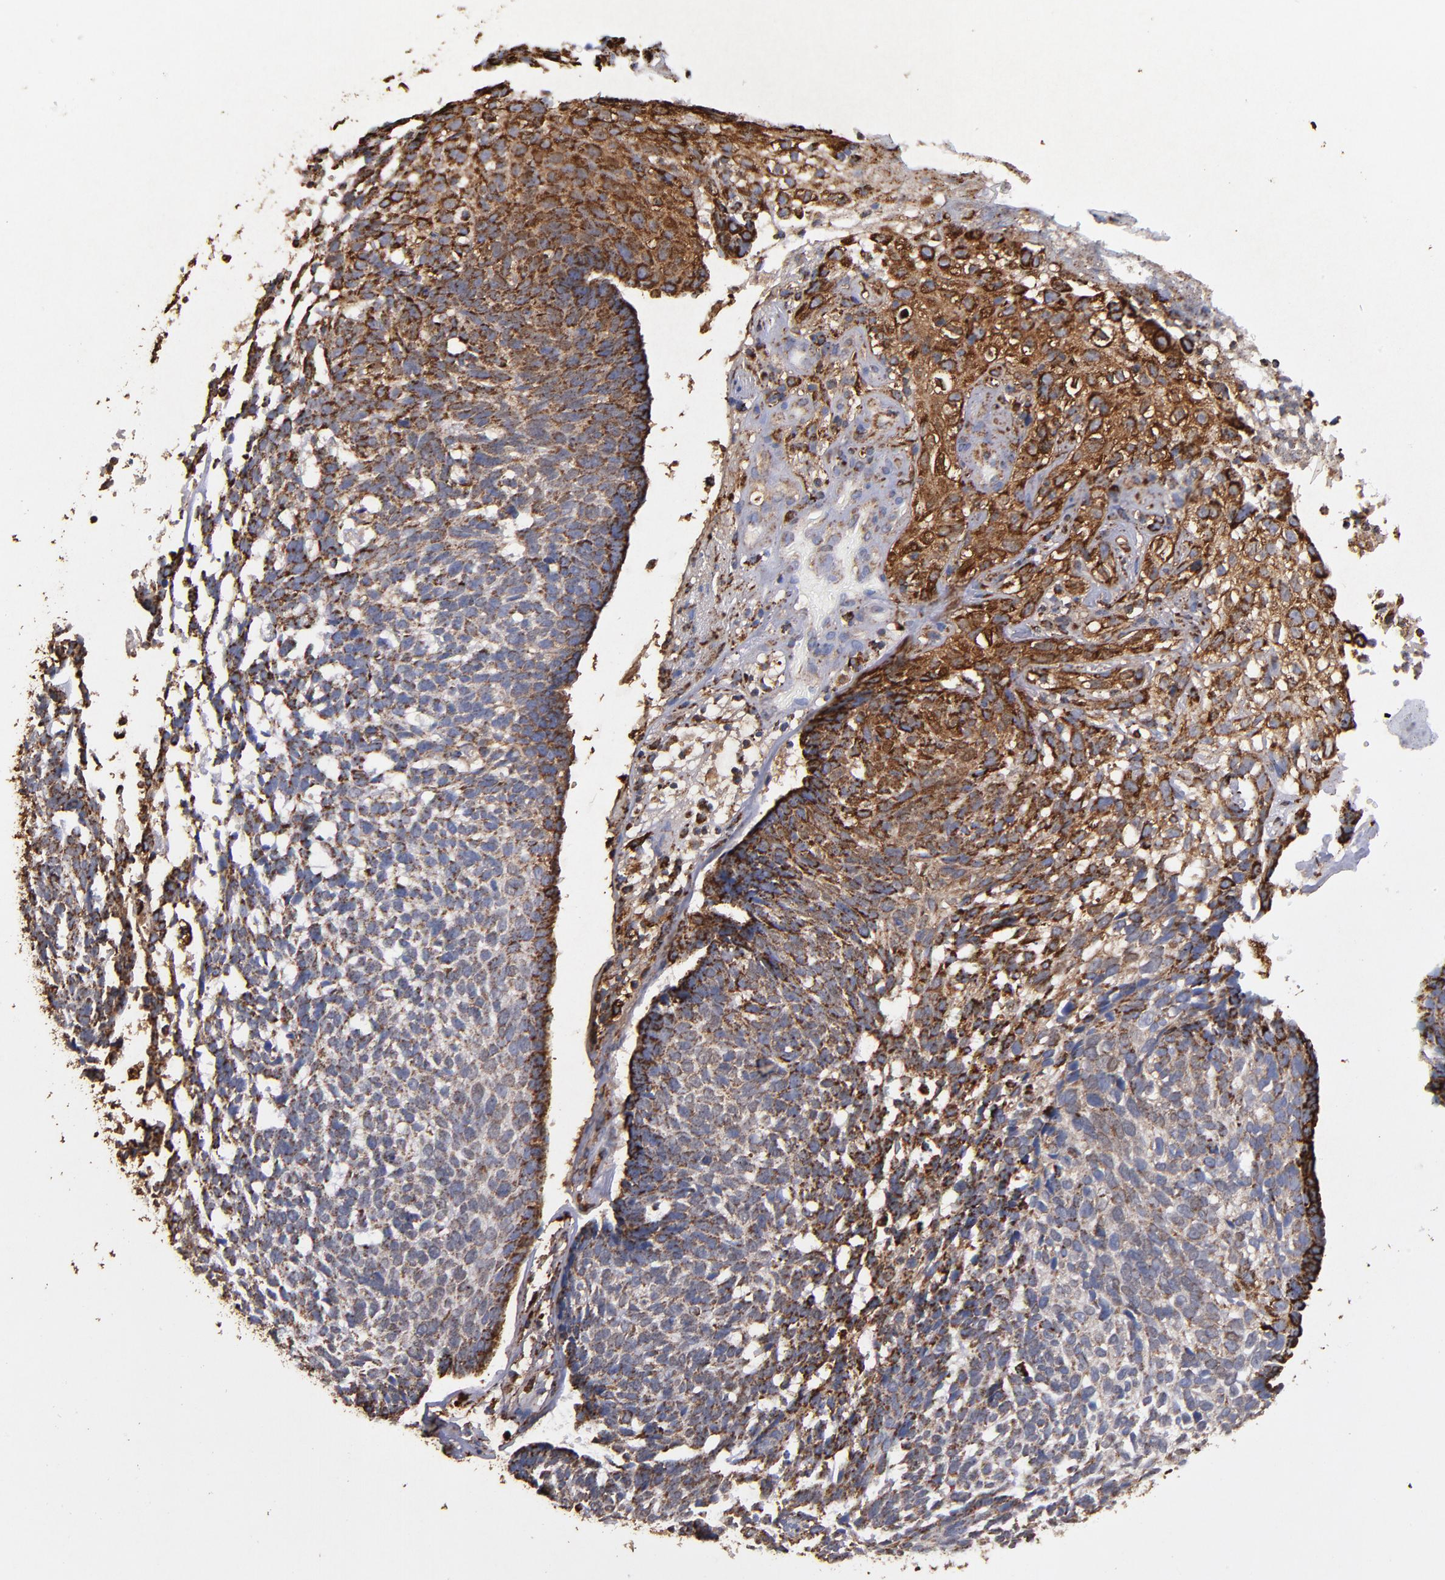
{"staining": {"intensity": "moderate", "quantity": "25%-75%", "location": "cytoplasmic/membranous"}, "tissue": "skin cancer", "cell_type": "Tumor cells", "image_type": "cancer", "snomed": [{"axis": "morphology", "description": "Basal cell carcinoma"}, {"axis": "topography", "description": "Skin"}], "caption": "This histopathology image exhibits skin basal cell carcinoma stained with IHC to label a protein in brown. The cytoplasmic/membranous of tumor cells show moderate positivity for the protein. Nuclei are counter-stained blue.", "gene": "SOD2", "patient": {"sex": "male", "age": 72}}